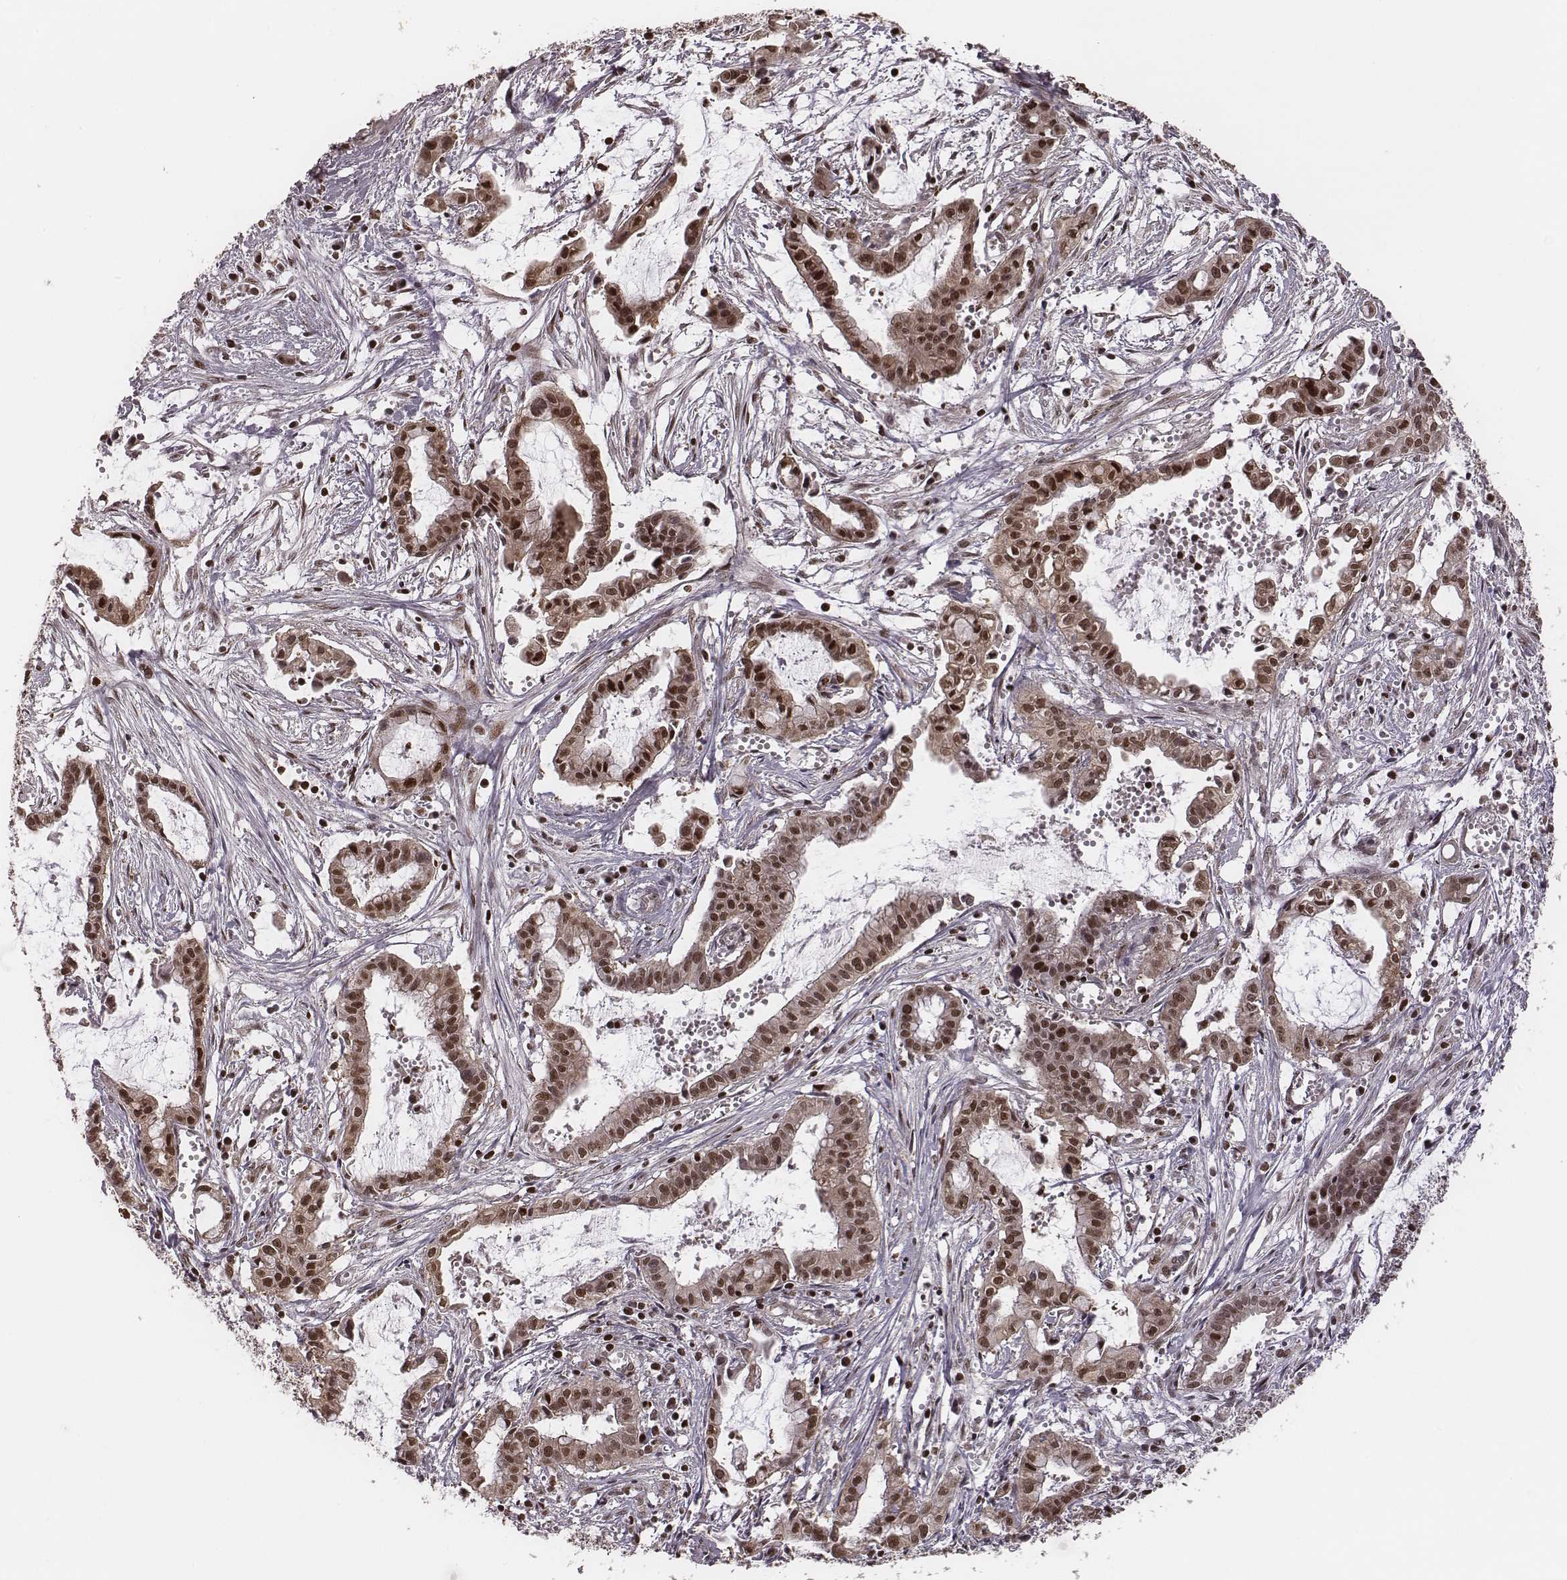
{"staining": {"intensity": "moderate", "quantity": ">75%", "location": "cytoplasmic/membranous,nuclear"}, "tissue": "pancreatic cancer", "cell_type": "Tumor cells", "image_type": "cancer", "snomed": [{"axis": "morphology", "description": "Adenocarcinoma, NOS"}, {"axis": "topography", "description": "Pancreas"}], "caption": "Human adenocarcinoma (pancreatic) stained with a brown dye shows moderate cytoplasmic/membranous and nuclear positive positivity in approximately >75% of tumor cells.", "gene": "VRK3", "patient": {"sex": "male", "age": 48}}